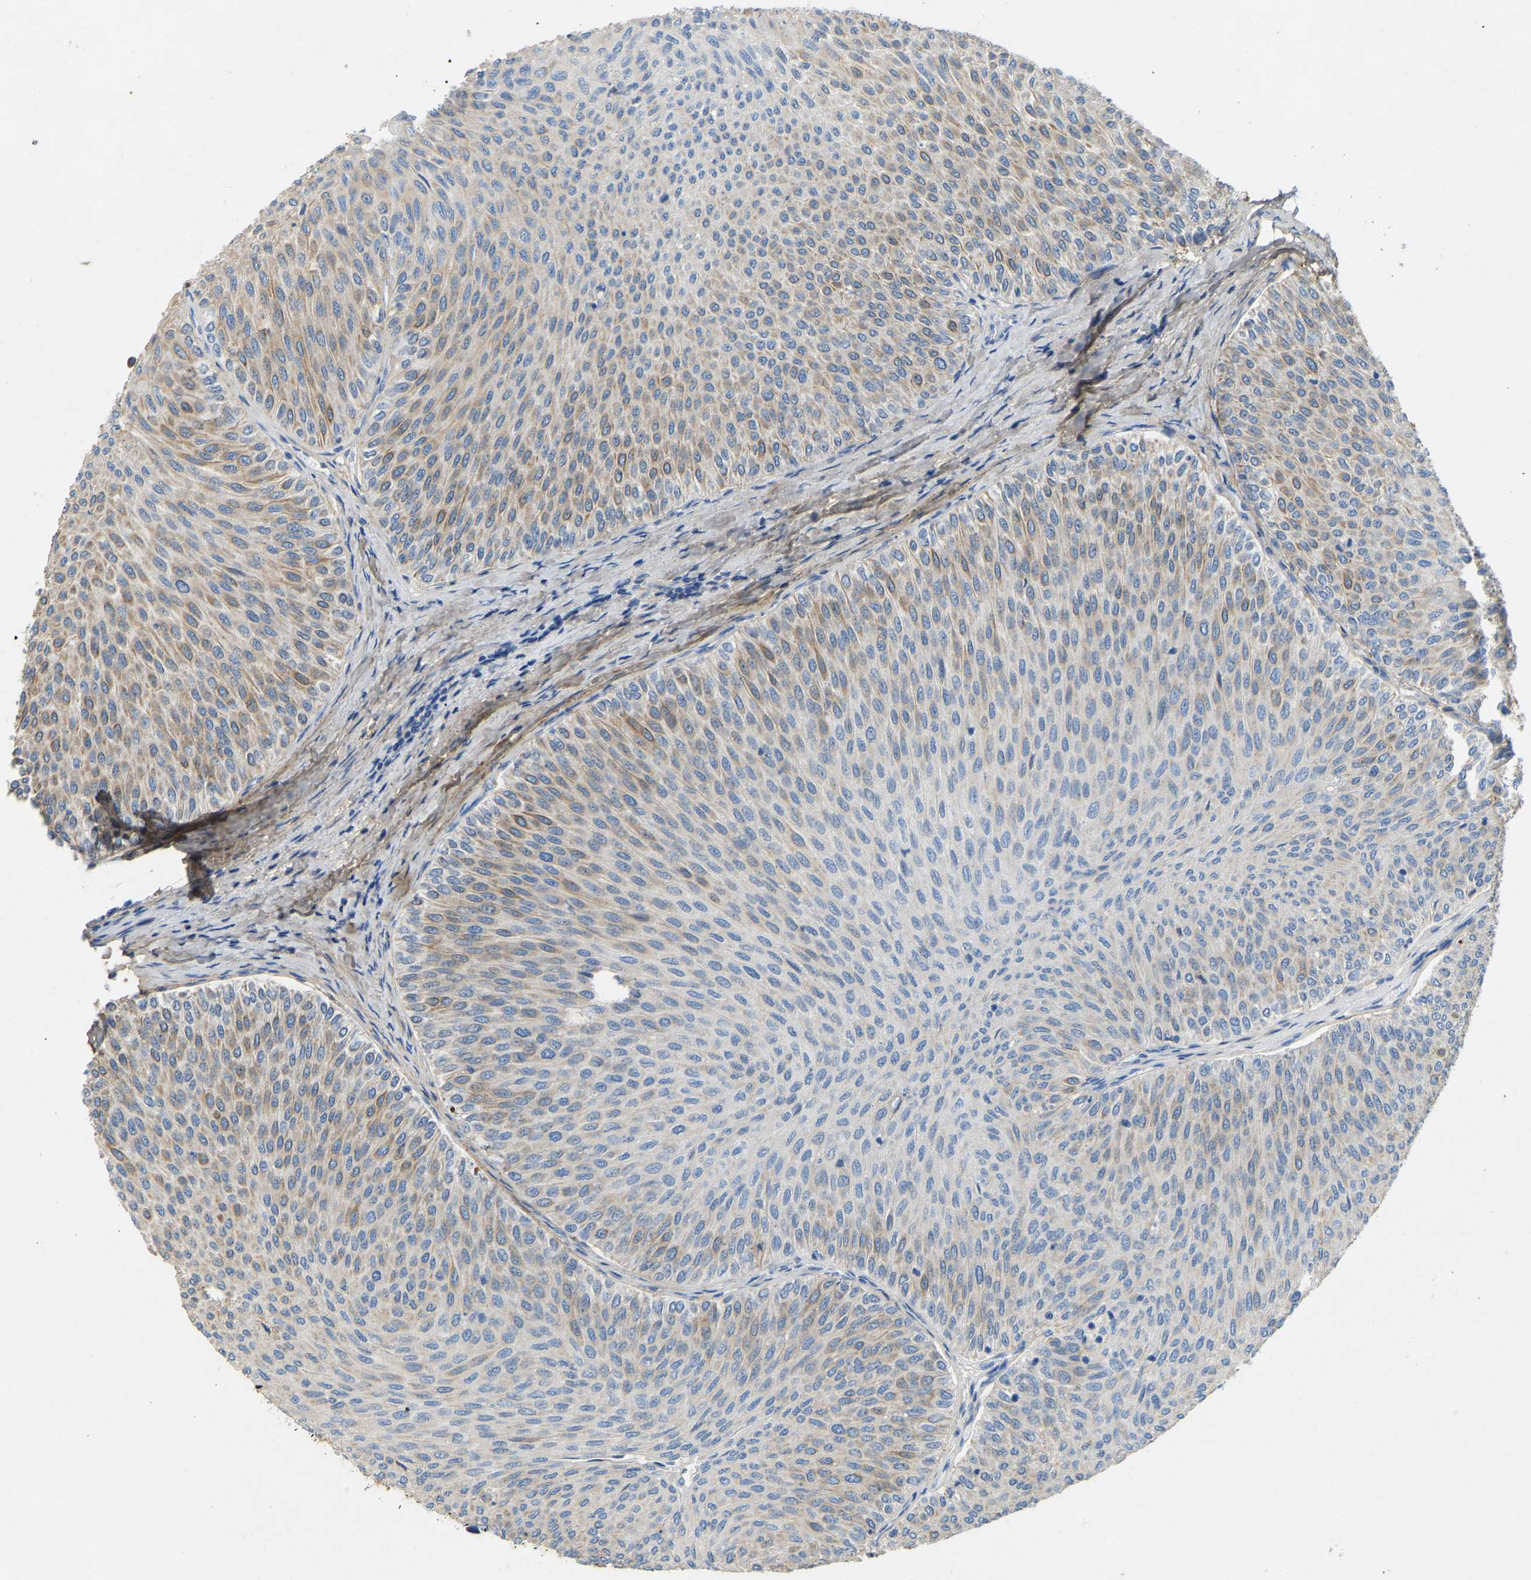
{"staining": {"intensity": "moderate", "quantity": "25%-75%", "location": "cytoplasmic/membranous"}, "tissue": "urothelial cancer", "cell_type": "Tumor cells", "image_type": "cancer", "snomed": [{"axis": "morphology", "description": "Urothelial carcinoma, Low grade"}, {"axis": "topography", "description": "Urinary bladder"}], "caption": "An immunohistochemistry (IHC) micrograph of tumor tissue is shown. Protein staining in brown labels moderate cytoplasmic/membranous positivity in urothelial cancer within tumor cells.", "gene": "TECTA", "patient": {"sex": "male", "age": 78}}